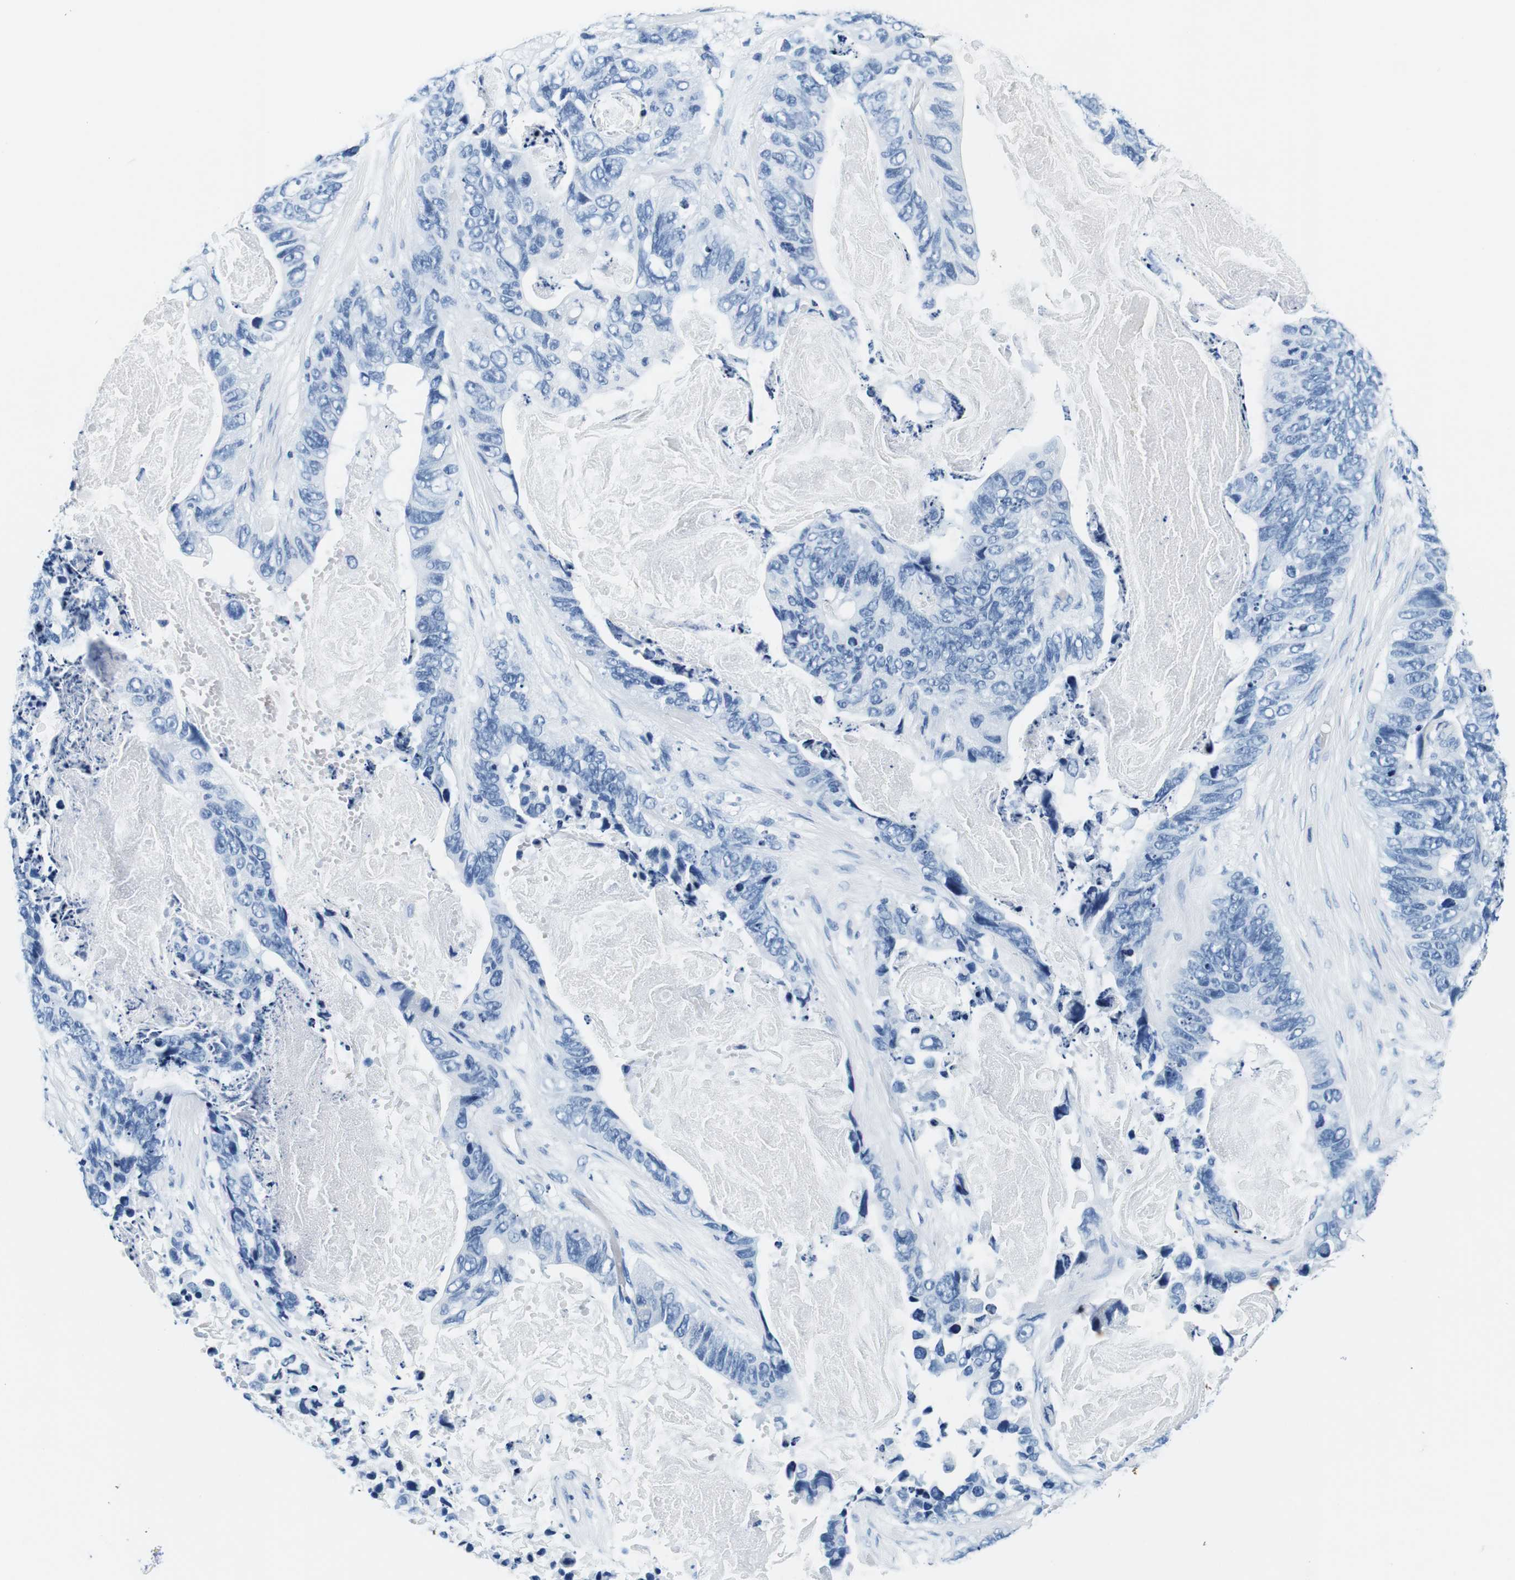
{"staining": {"intensity": "negative", "quantity": "none", "location": "none"}, "tissue": "stomach cancer", "cell_type": "Tumor cells", "image_type": "cancer", "snomed": [{"axis": "morphology", "description": "Adenocarcinoma, NOS"}, {"axis": "topography", "description": "Stomach"}], "caption": "Immunohistochemistry (IHC) histopathology image of neoplastic tissue: stomach cancer stained with DAB (3,3'-diaminobenzidine) exhibits no significant protein staining in tumor cells. Brightfield microscopy of immunohistochemistry stained with DAB (3,3'-diaminobenzidine) (brown) and hematoxylin (blue), captured at high magnification.", "gene": "ELANE", "patient": {"sex": "female", "age": 89}}